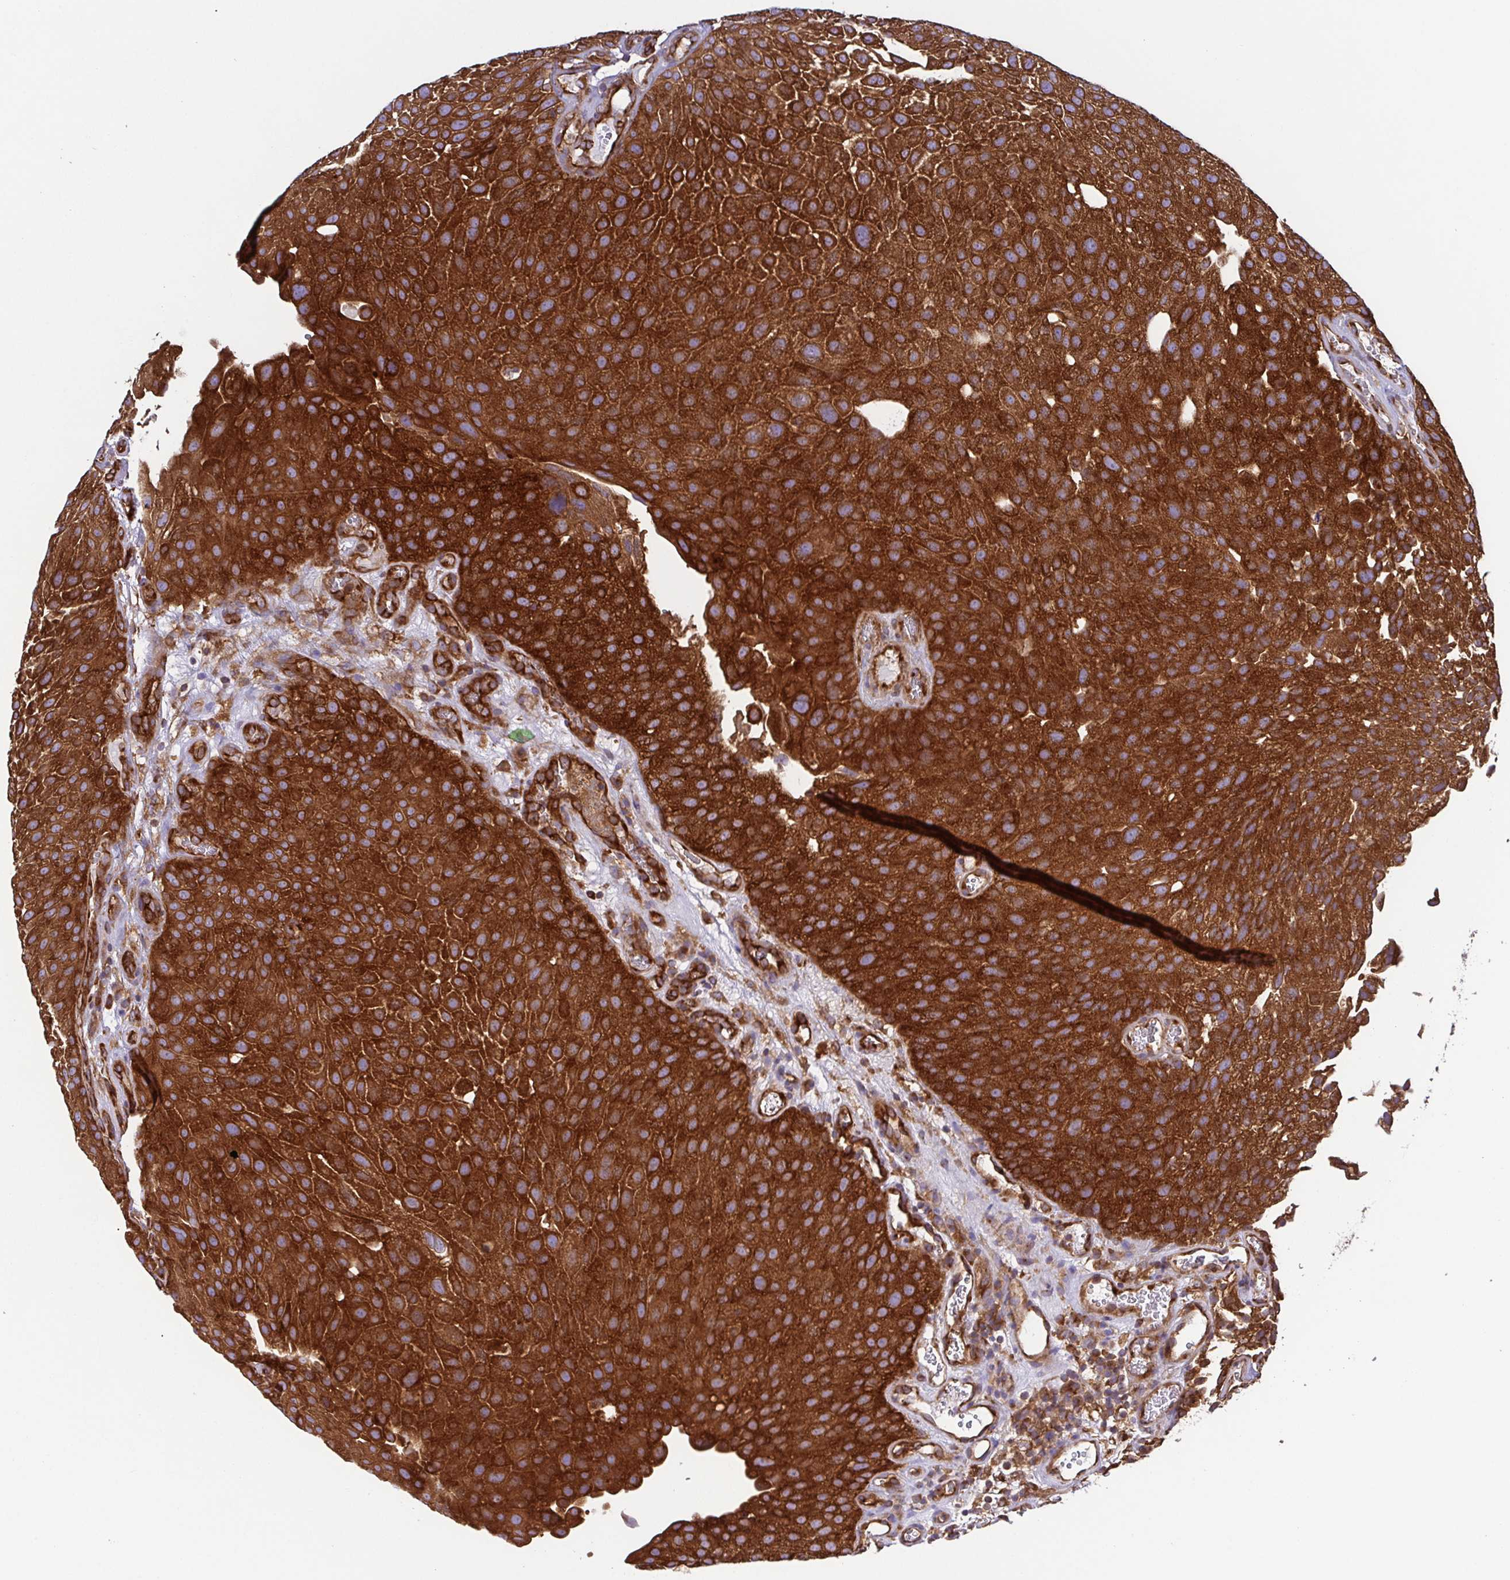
{"staining": {"intensity": "strong", "quantity": ">75%", "location": "cytoplasmic/membranous"}, "tissue": "urothelial cancer", "cell_type": "Tumor cells", "image_type": "cancer", "snomed": [{"axis": "morphology", "description": "Urothelial carcinoma, Low grade"}, {"axis": "topography", "description": "Urinary bladder"}], "caption": "High-magnification brightfield microscopy of urothelial cancer stained with DAB (3,3'-diaminobenzidine) (brown) and counterstained with hematoxylin (blue). tumor cells exhibit strong cytoplasmic/membranous staining is identified in about>75% of cells.", "gene": "KIF5B", "patient": {"sex": "male", "age": 72}}